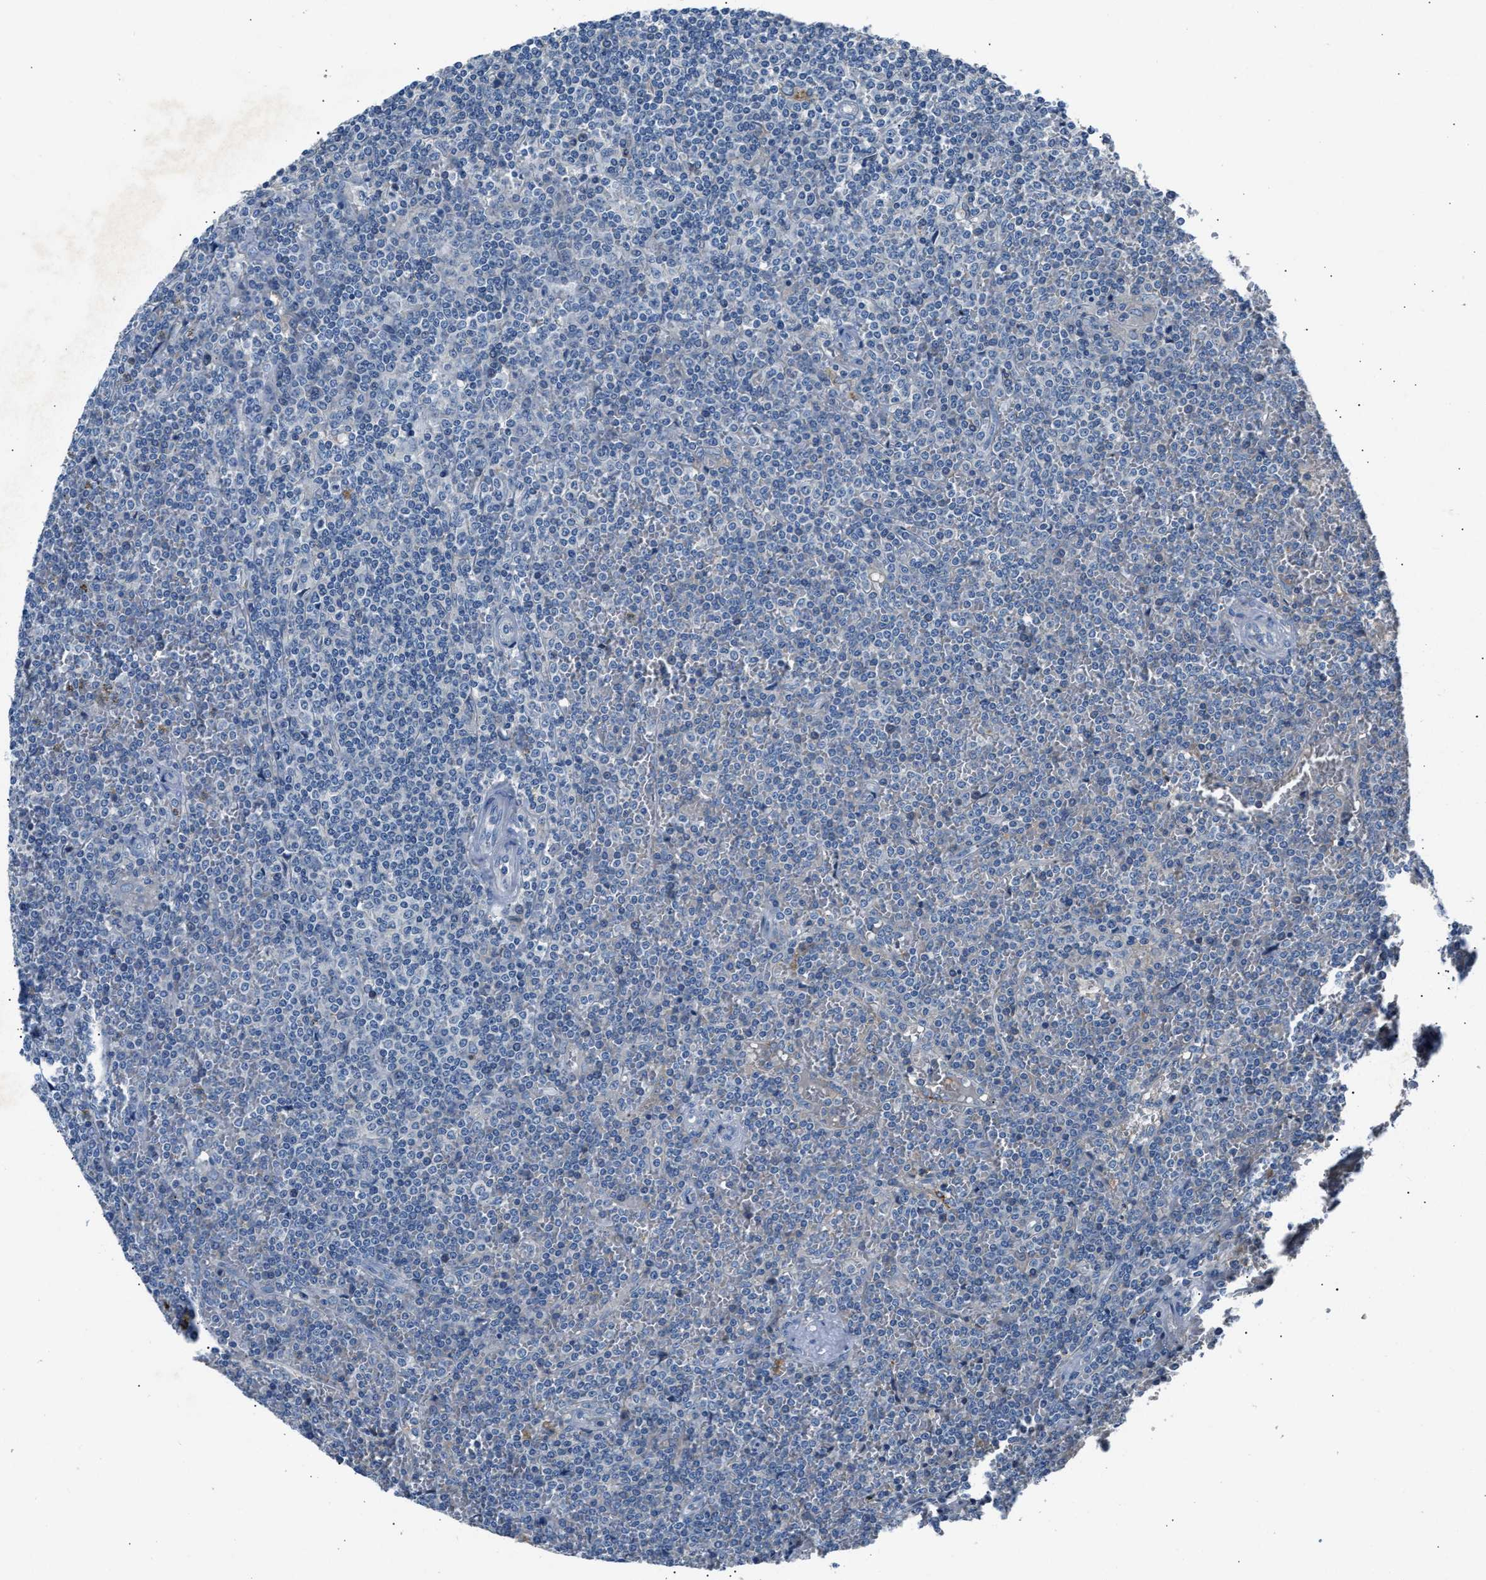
{"staining": {"intensity": "negative", "quantity": "none", "location": "none"}, "tissue": "lymphoma", "cell_type": "Tumor cells", "image_type": "cancer", "snomed": [{"axis": "morphology", "description": "Malignant lymphoma, non-Hodgkin's type, Low grade"}, {"axis": "topography", "description": "Spleen"}], "caption": "DAB immunohistochemical staining of human low-grade malignant lymphoma, non-Hodgkin's type reveals no significant staining in tumor cells. The staining was performed using DAB (3,3'-diaminobenzidine) to visualize the protein expression in brown, while the nuclei were stained in blue with hematoxylin (Magnification: 20x).", "gene": "DNAAF5", "patient": {"sex": "female", "age": 19}}